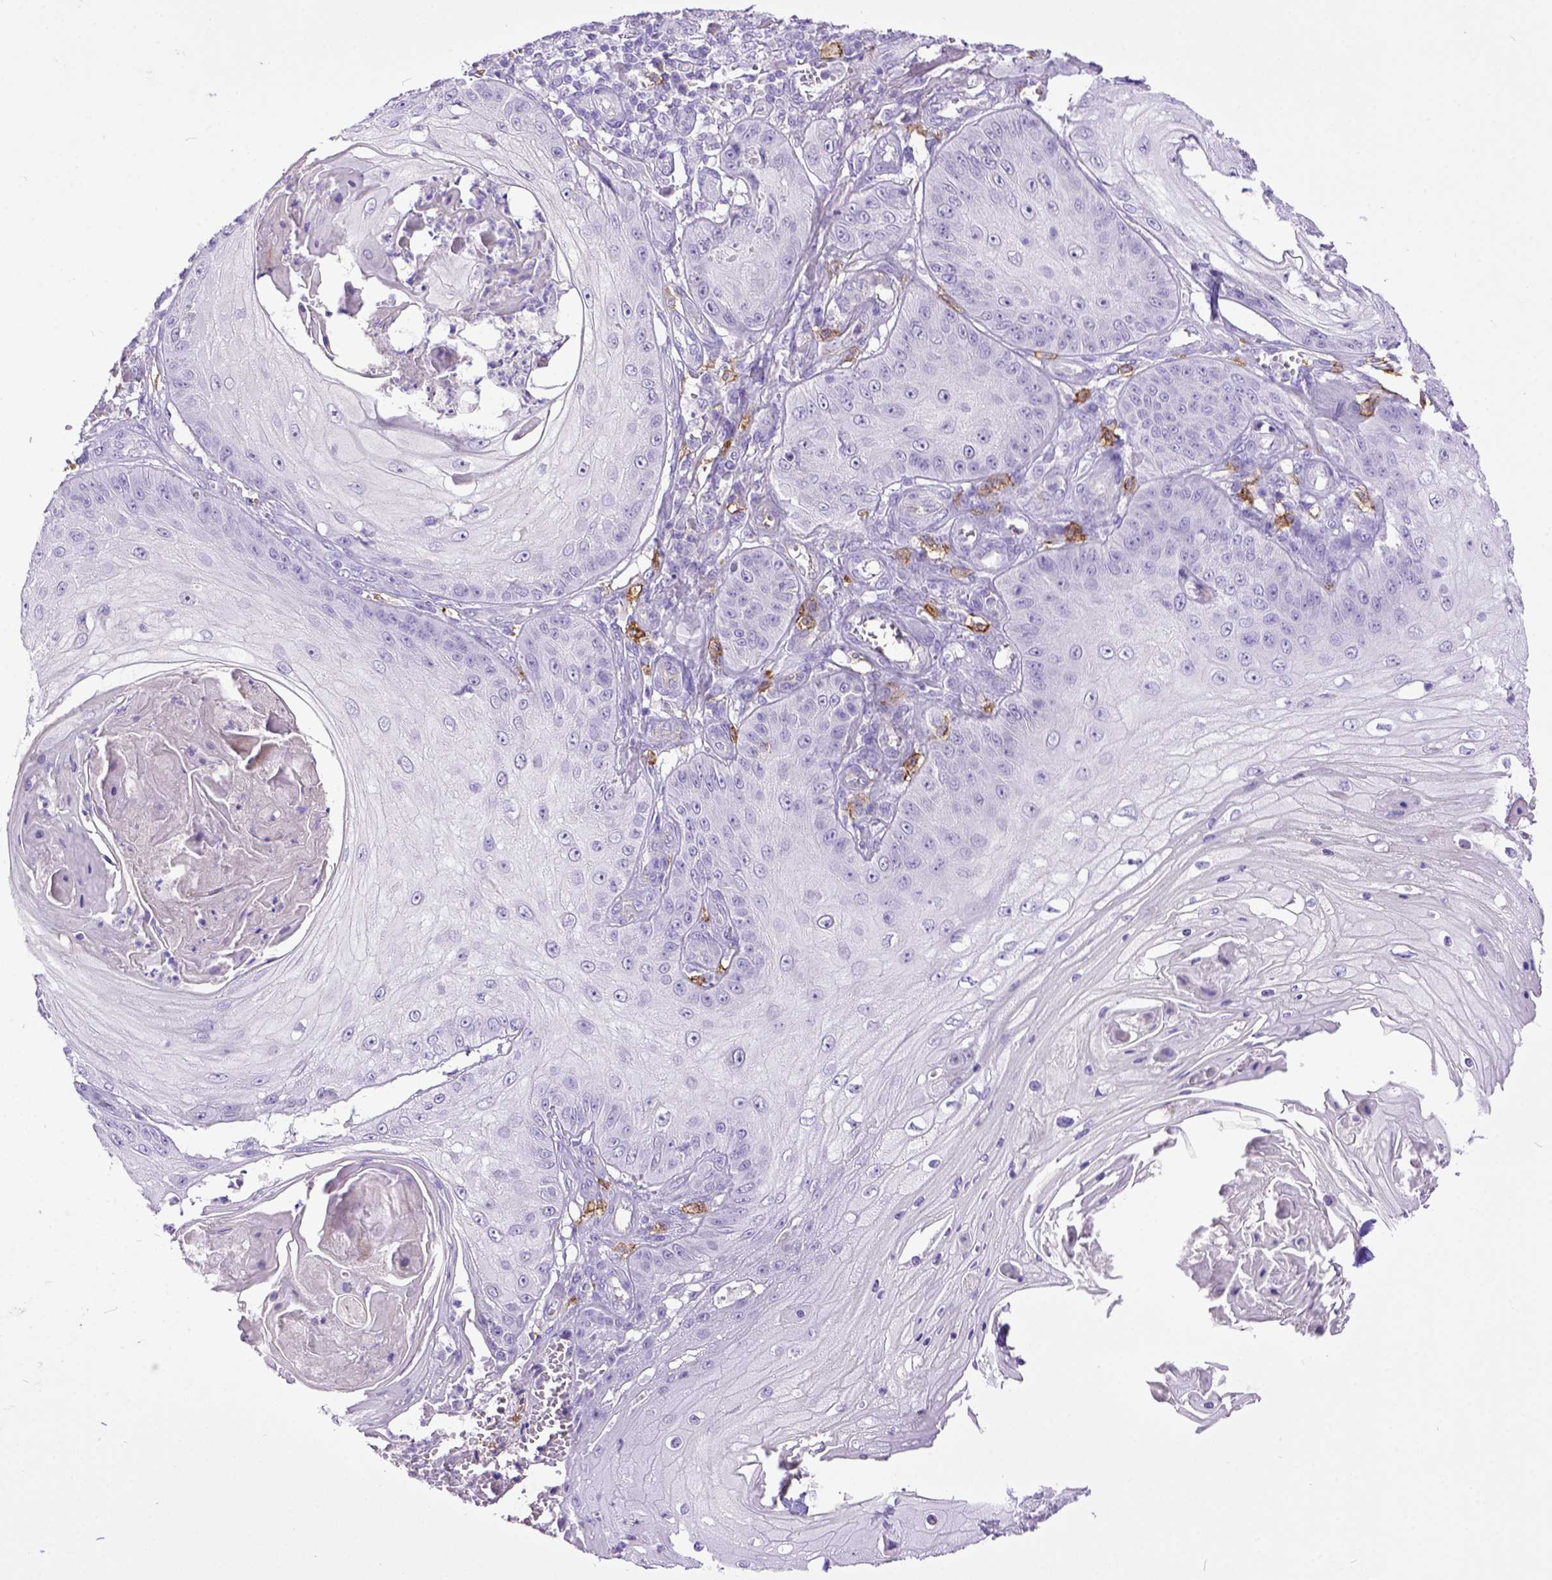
{"staining": {"intensity": "negative", "quantity": "none", "location": "none"}, "tissue": "skin cancer", "cell_type": "Tumor cells", "image_type": "cancer", "snomed": [{"axis": "morphology", "description": "Squamous cell carcinoma, NOS"}, {"axis": "topography", "description": "Skin"}], "caption": "Immunohistochemistry histopathology image of skin cancer (squamous cell carcinoma) stained for a protein (brown), which displays no positivity in tumor cells.", "gene": "KIT", "patient": {"sex": "male", "age": 70}}